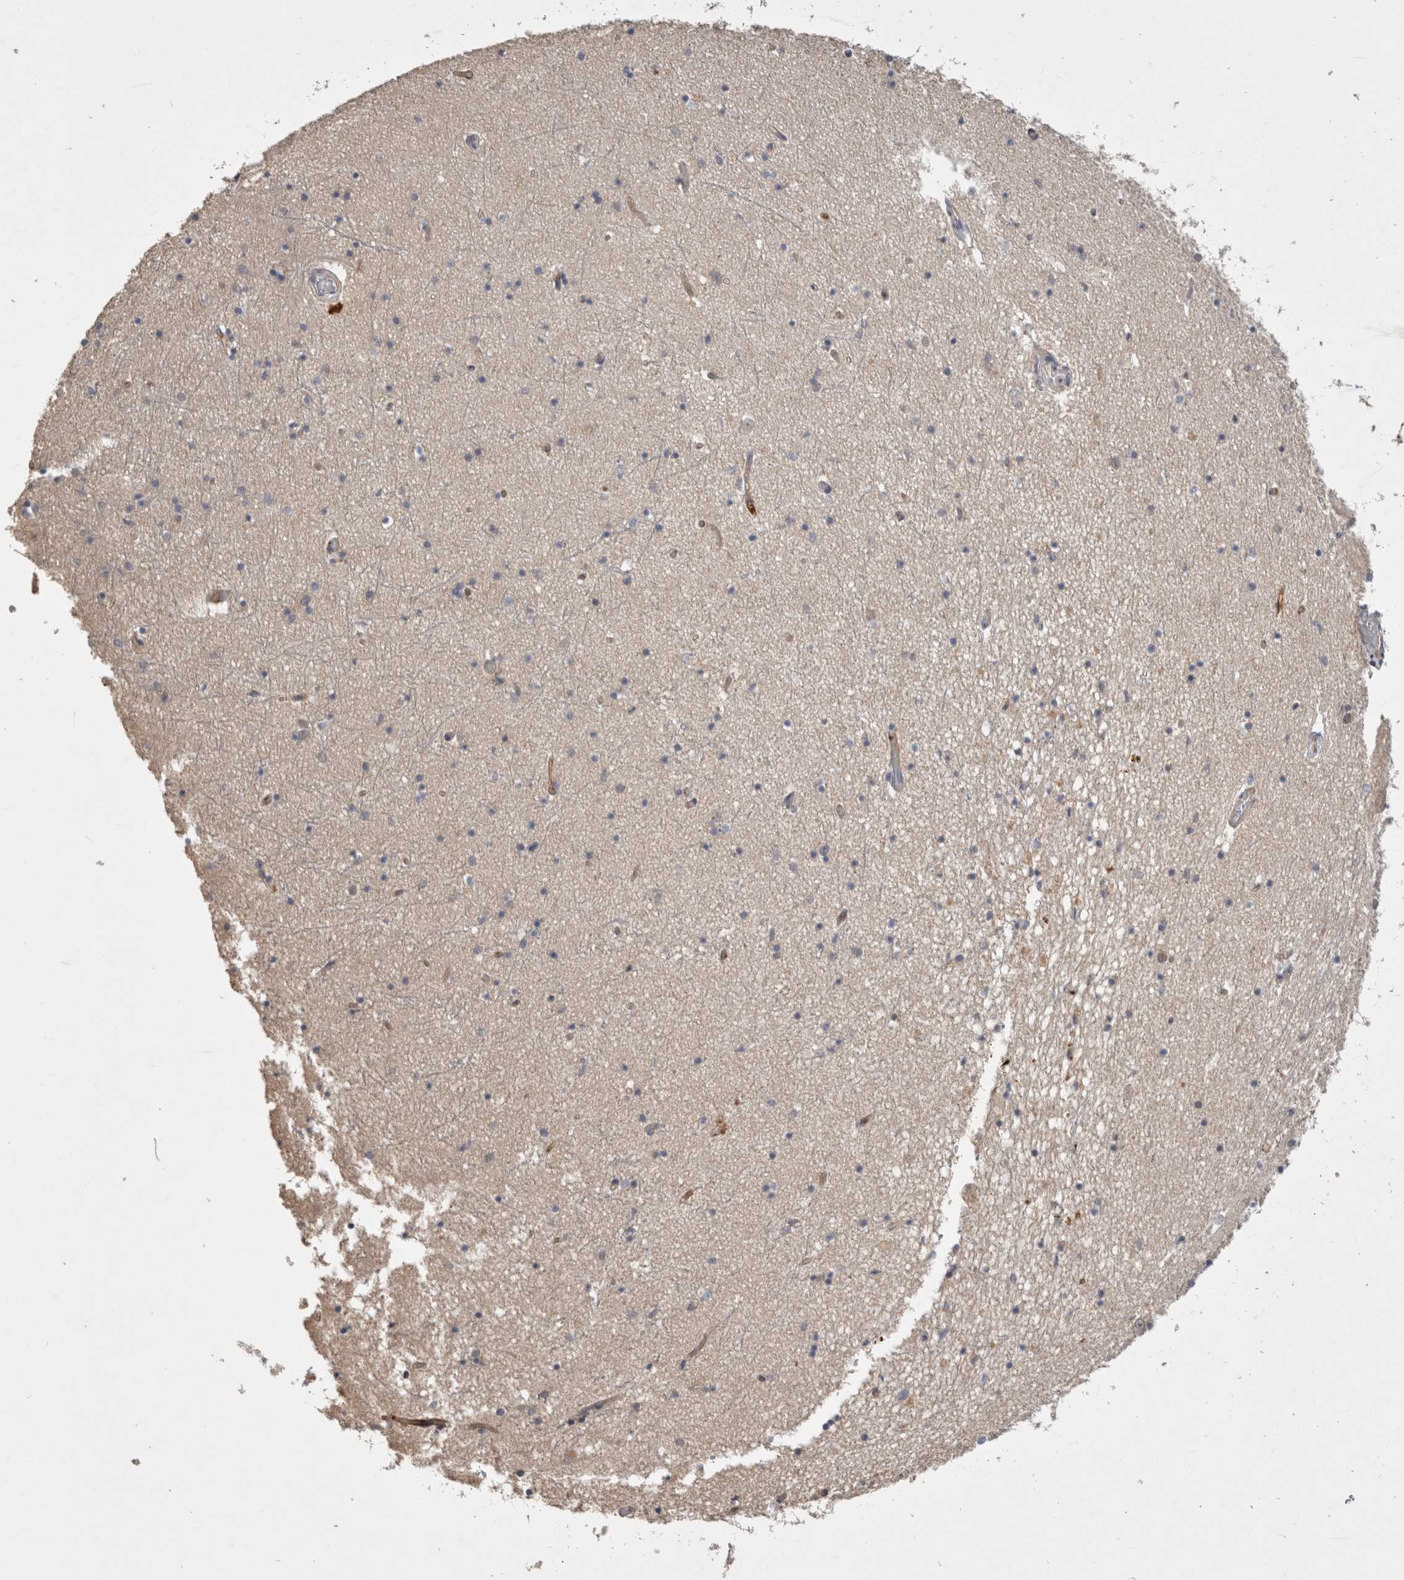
{"staining": {"intensity": "weak", "quantity": "<25%", "location": "cytoplasmic/membranous"}, "tissue": "hippocampus", "cell_type": "Glial cells", "image_type": "normal", "snomed": [{"axis": "morphology", "description": "Normal tissue, NOS"}, {"axis": "topography", "description": "Hippocampus"}], "caption": "The IHC micrograph has no significant positivity in glial cells of hippocampus.", "gene": "CERS3", "patient": {"sex": "male", "age": 70}}